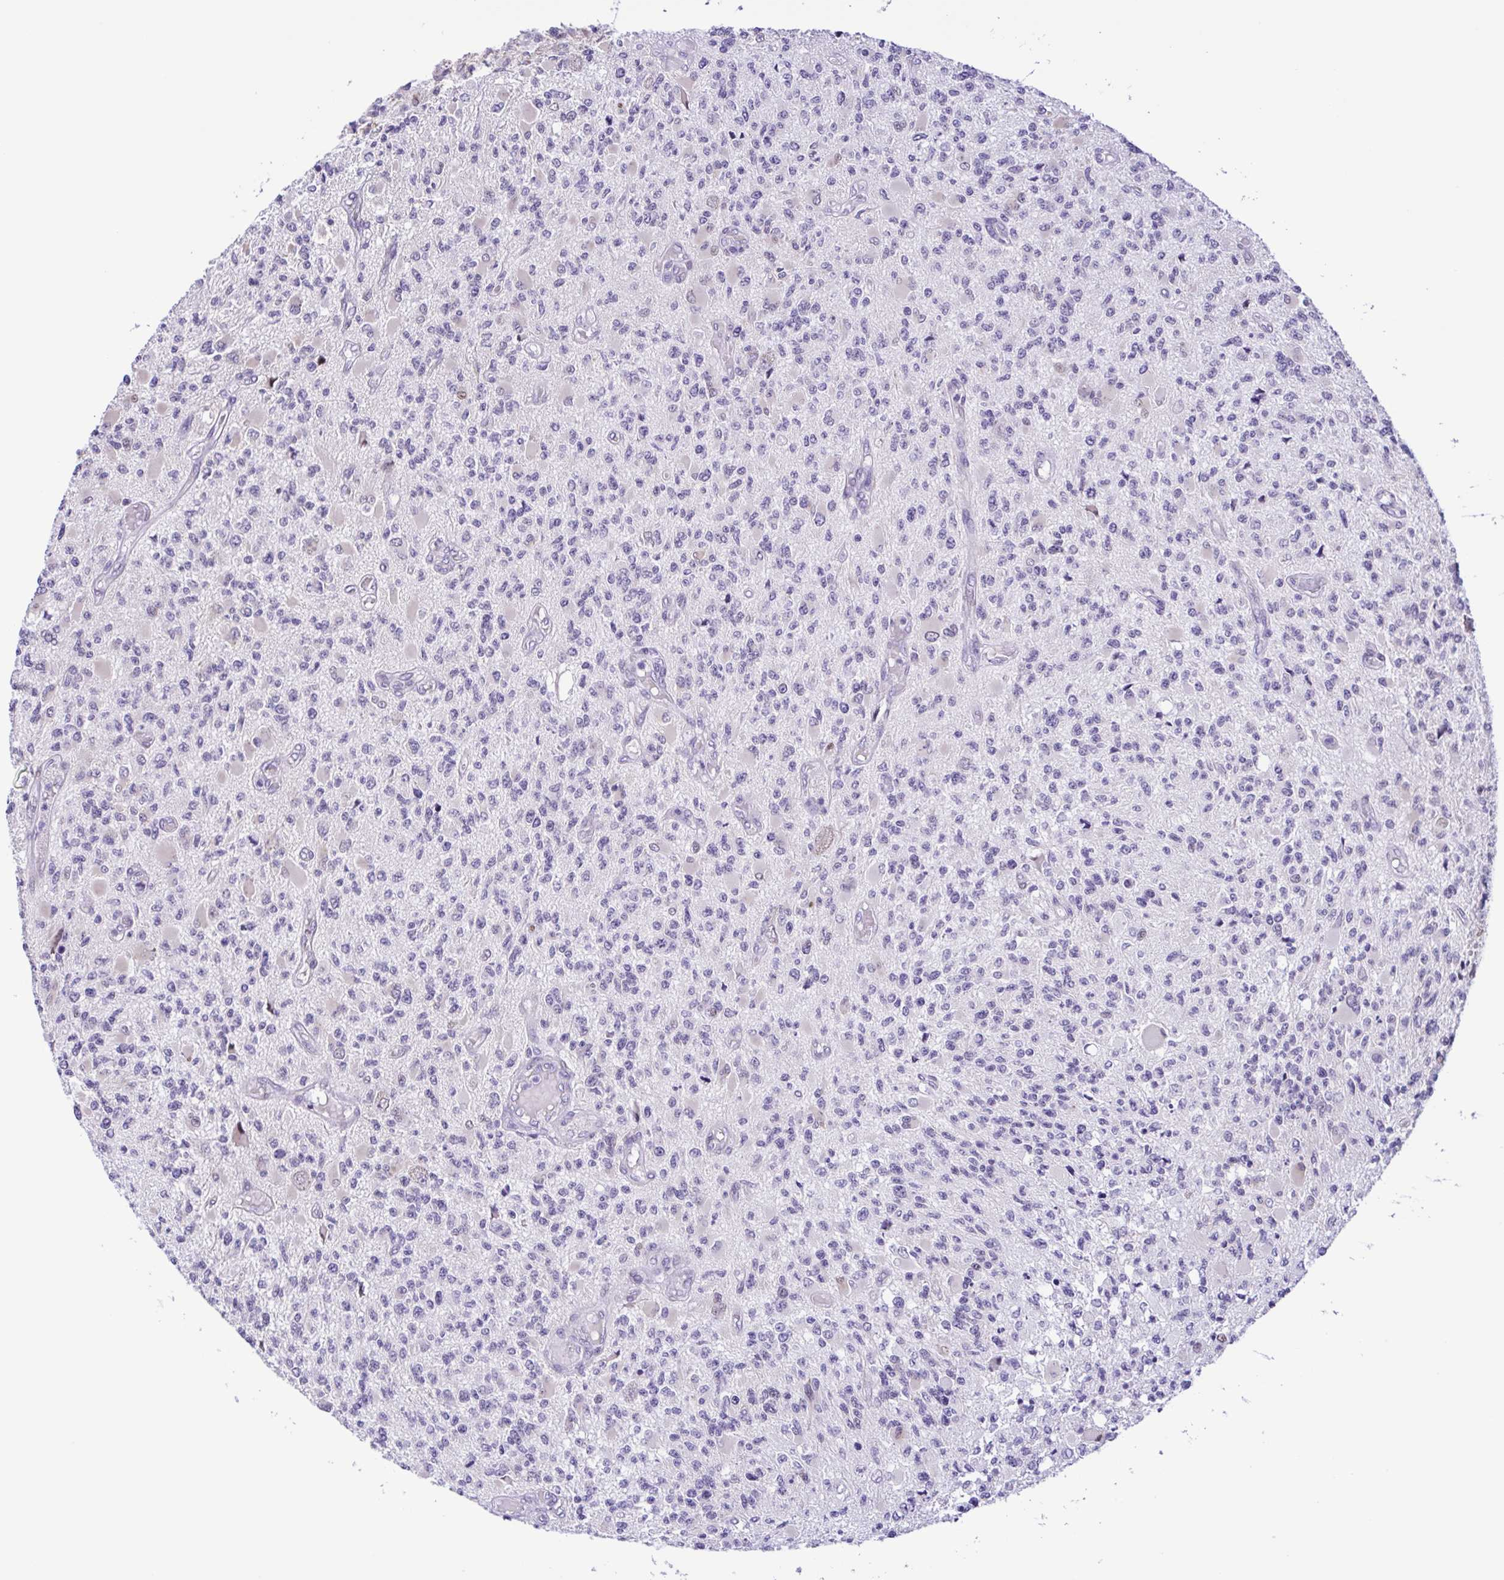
{"staining": {"intensity": "negative", "quantity": "none", "location": "none"}, "tissue": "glioma", "cell_type": "Tumor cells", "image_type": "cancer", "snomed": [{"axis": "morphology", "description": "Glioma, malignant, High grade"}, {"axis": "topography", "description": "Brain"}], "caption": "Tumor cells are negative for protein expression in human high-grade glioma (malignant).", "gene": "TGM3", "patient": {"sex": "female", "age": 63}}